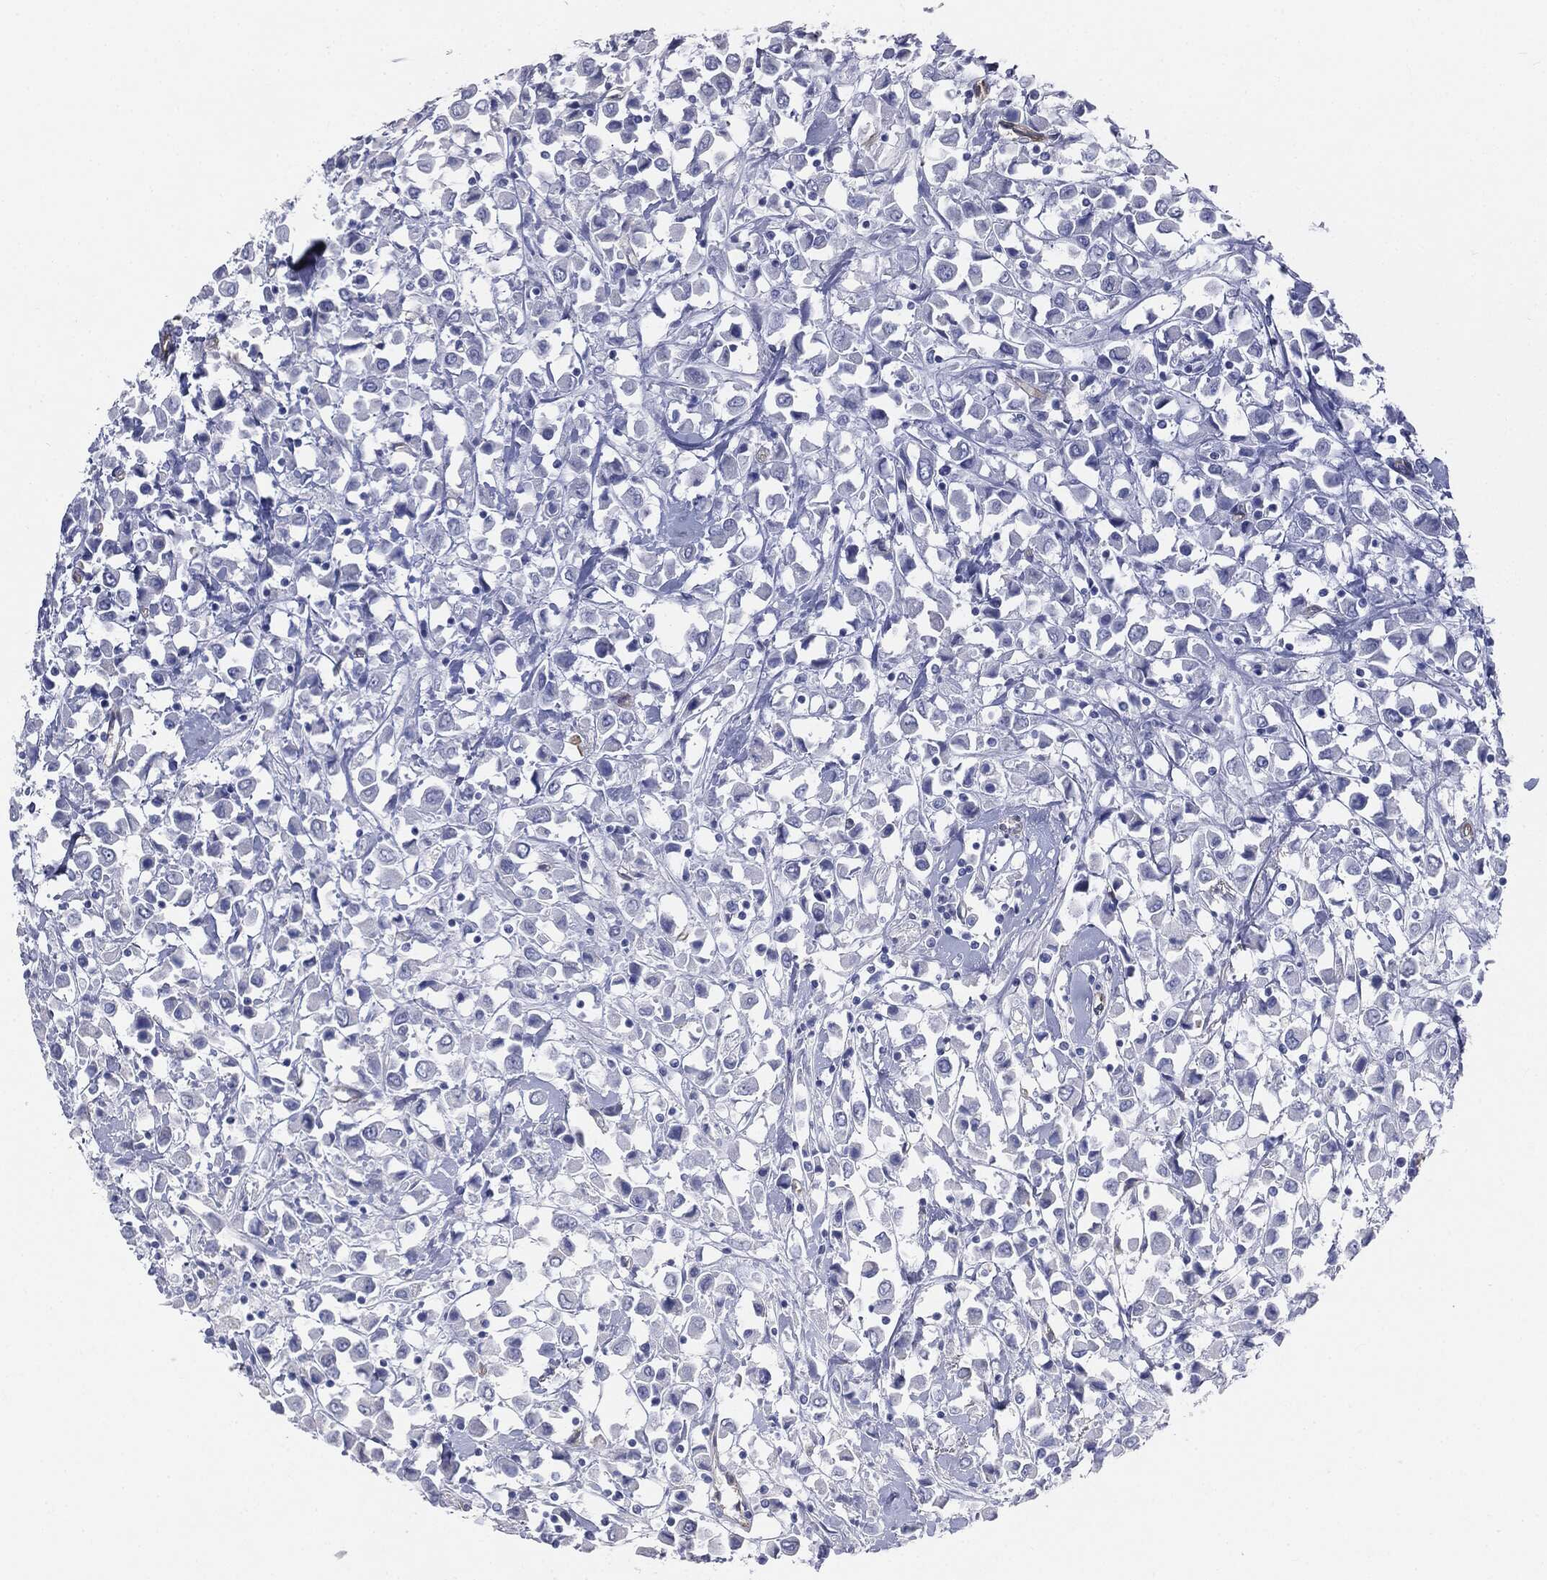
{"staining": {"intensity": "negative", "quantity": "none", "location": "none"}, "tissue": "breast cancer", "cell_type": "Tumor cells", "image_type": "cancer", "snomed": [{"axis": "morphology", "description": "Duct carcinoma"}, {"axis": "topography", "description": "Breast"}], "caption": "Tumor cells are negative for protein expression in human breast cancer (infiltrating ductal carcinoma).", "gene": "MUC5AC", "patient": {"sex": "female", "age": 61}}